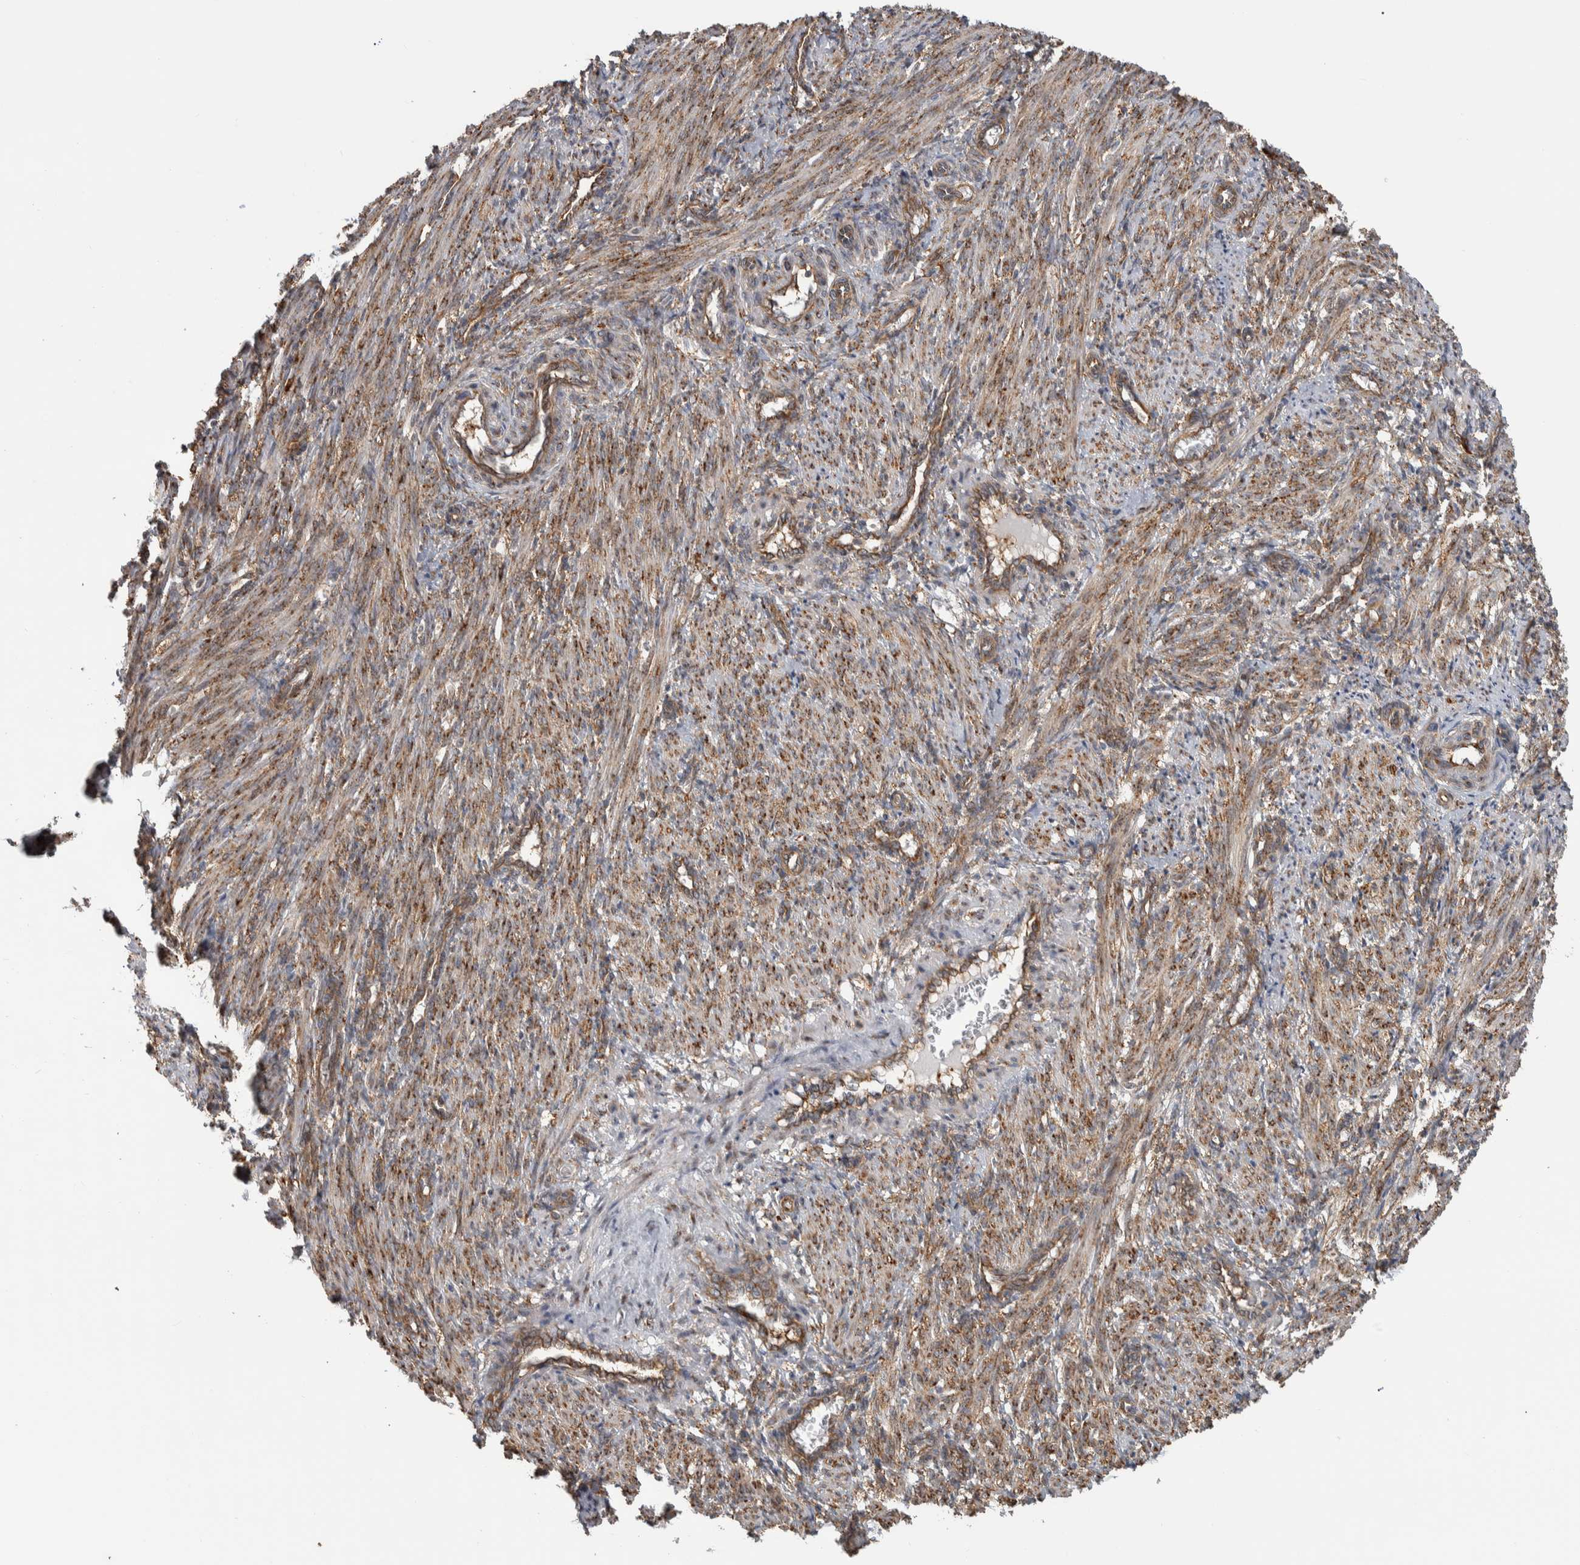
{"staining": {"intensity": "moderate", "quantity": ">75%", "location": "cytoplasmic/membranous"}, "tissue": "smooth muscle", "cell_type": "Smooth muscle cells", "image_type": "normal", "snomed": [{"axis": "morphology", "description": "Normal tissue, NOS"}, {"axis": "topography", "description": "Endometrium"}], "caption": "Immunohistochemical staining of normal smooth muscle demonstrates medium levels of moderate cytoplasmic/membranous positivity in approximately >75% of smooth muscle cells. (Brightfield microscopy of DAB IHC at high magnification).", "gene": "EIF3H", "patient": {"sex": "female", "age": 33}}